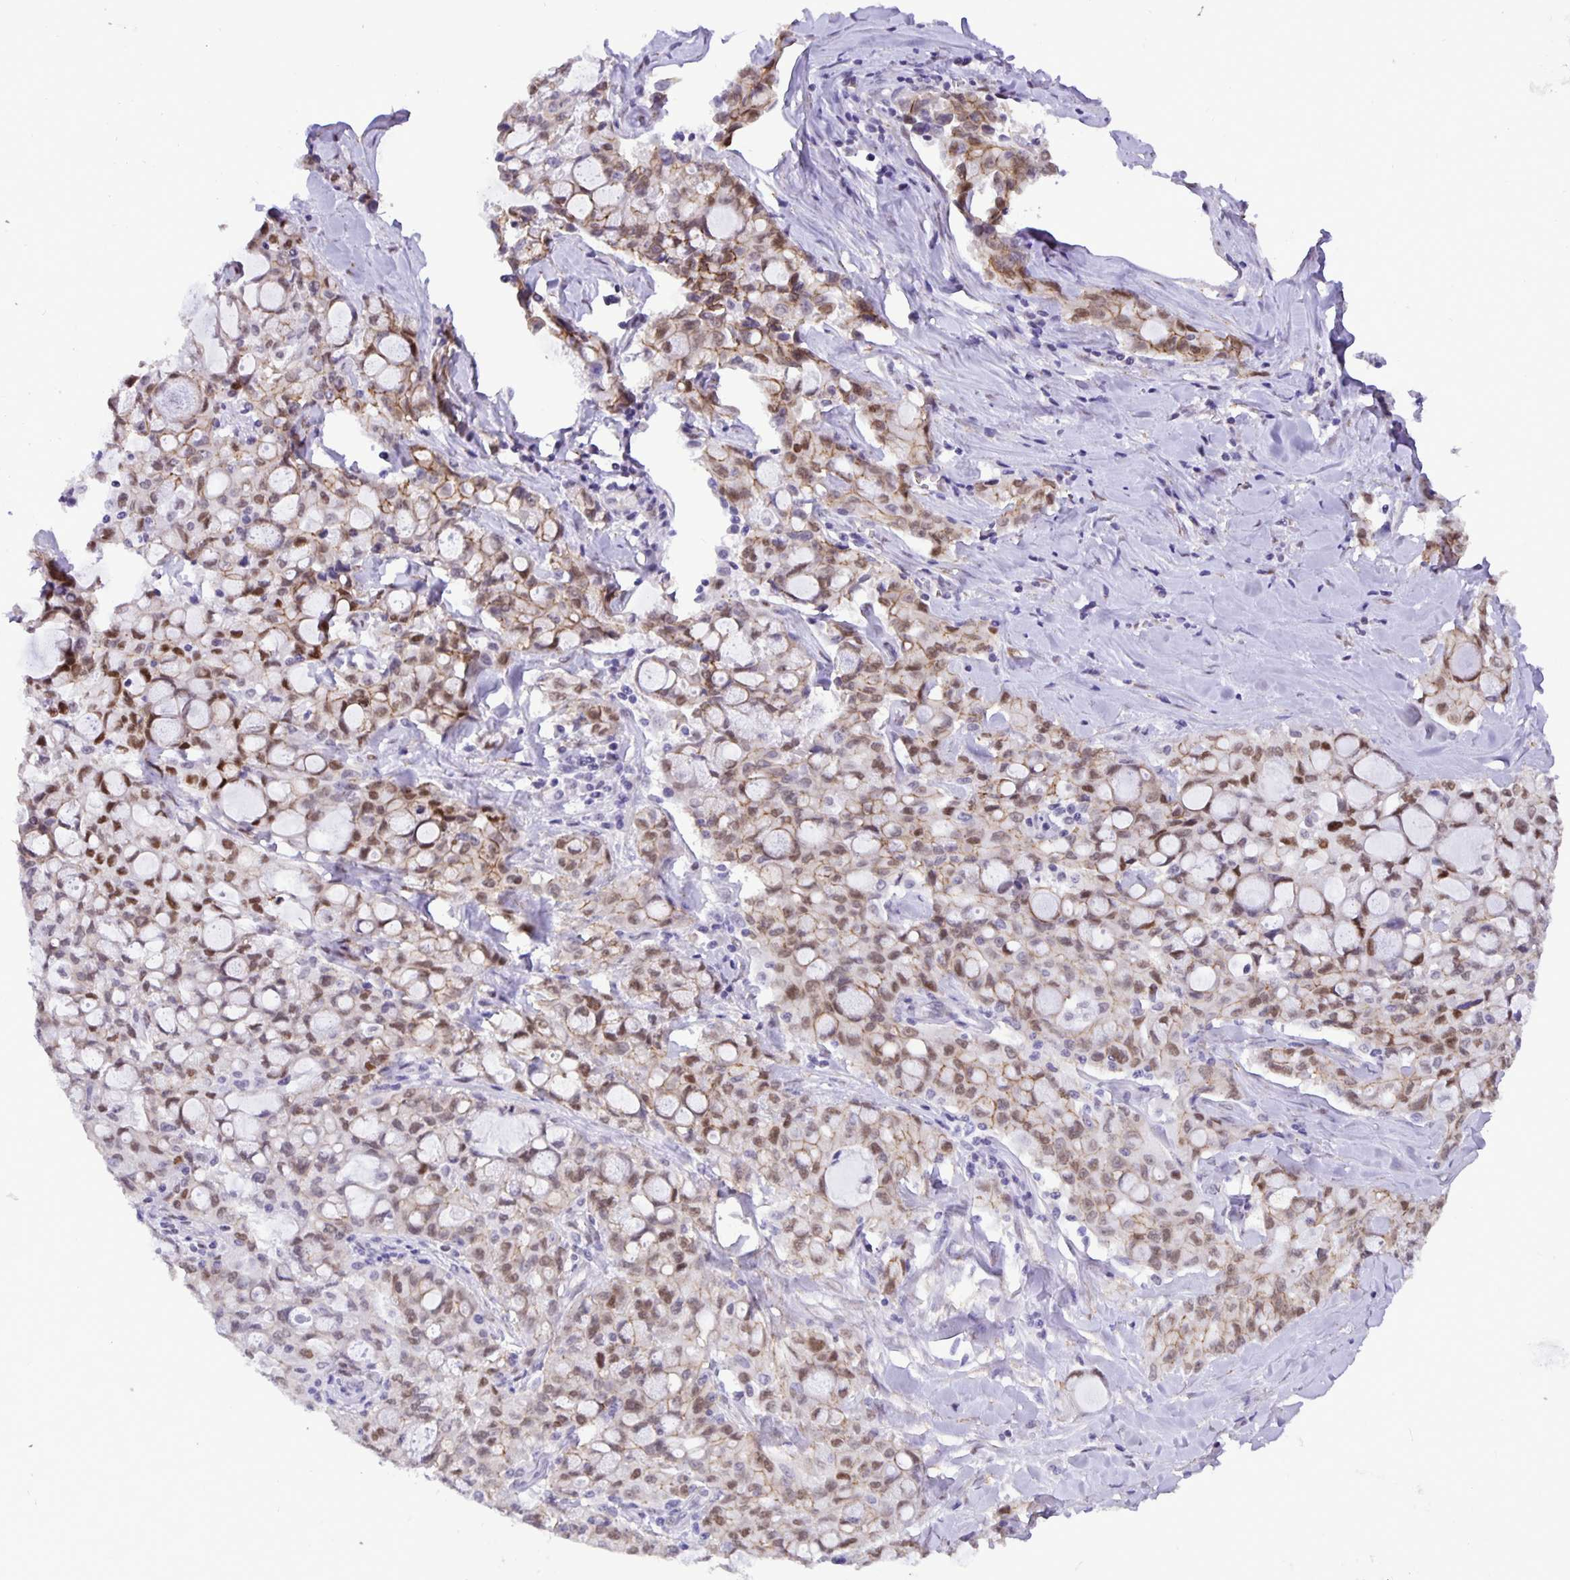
{"staining": {"intensity": "weak", "quantity": ">75%", "location": "cytoplasmic/membranous,nuclear"}, "tissue": "lung cancer", "cell_type": "Tumor cells", "image_type": "cancer", "snomed": [{"axis": "morphology", "description": "Adenocarcinoma, NOS"}, {"axis": "topography", "description": "Lung"}], "caption": "A low amount of weak cytoplasmic/membranous and nuclear expression is present in approximately >75% of tumor cells in lung adenocarcinoma tissue.", "gene": "FOSL2", "patient": {"sex": "female", "age": 44}}